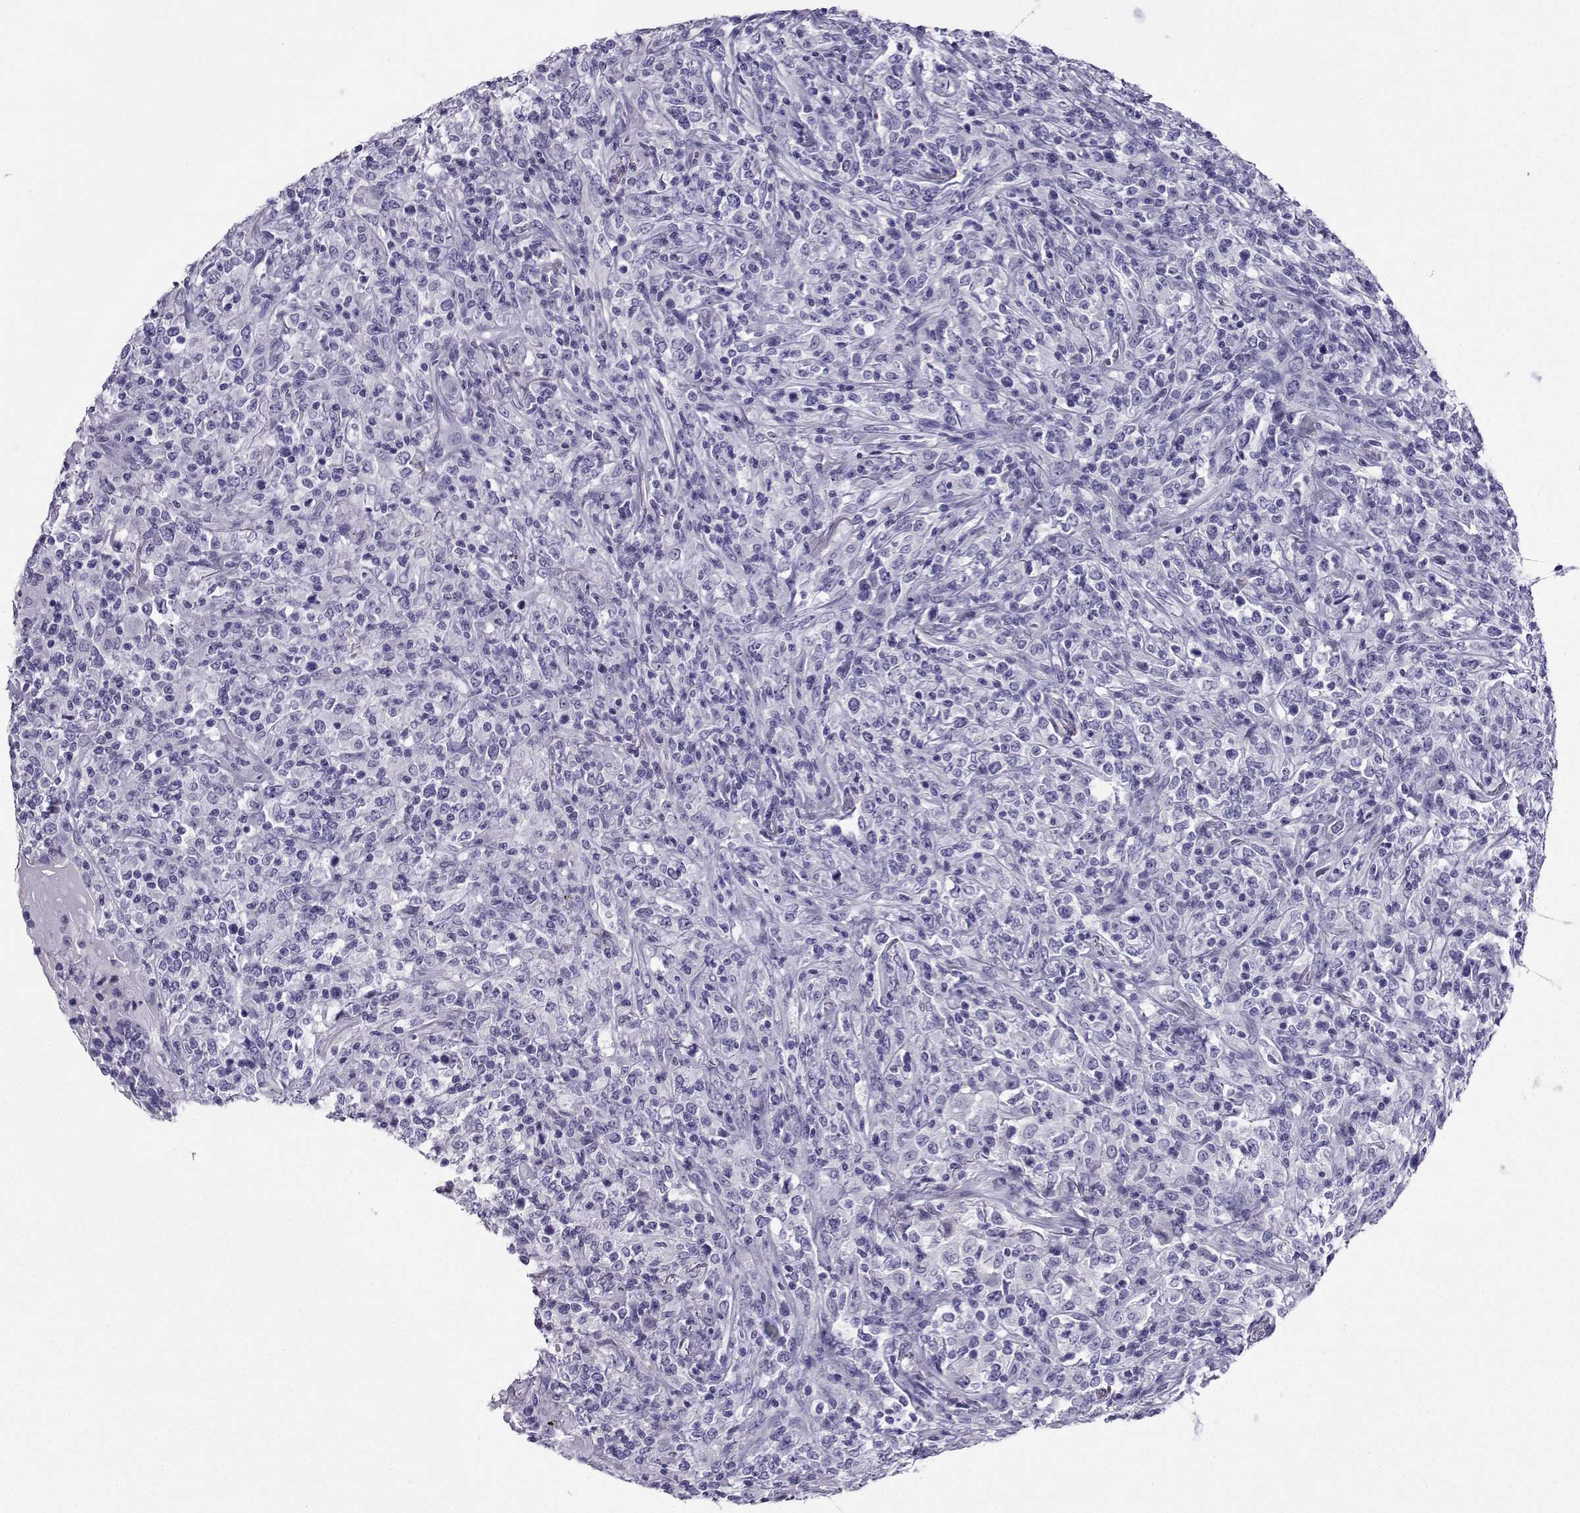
{"staining": {"intensity": "negative", "quantity": "none", "location": "none"}, "tissue": "lymphoma", "cell_type": "Tumor cells", "image_type": "cancer", "snomed": [{"axis": "morphology", "description": "Malignant lymphoma, non-Hodgkin's type, High grade"}, {"axis": "topography", "description": "Lung"}], "caption": "An immunohistochemistry micrograph of high-grade malignant lymphoma, non-Hodgkin's type is shown. There is no staining in tumor cells of high-grade malignant lymphoma, non-Hodgkin's type.", "gene": "CD109", "patient": {"sex": "male", "age": 79}}